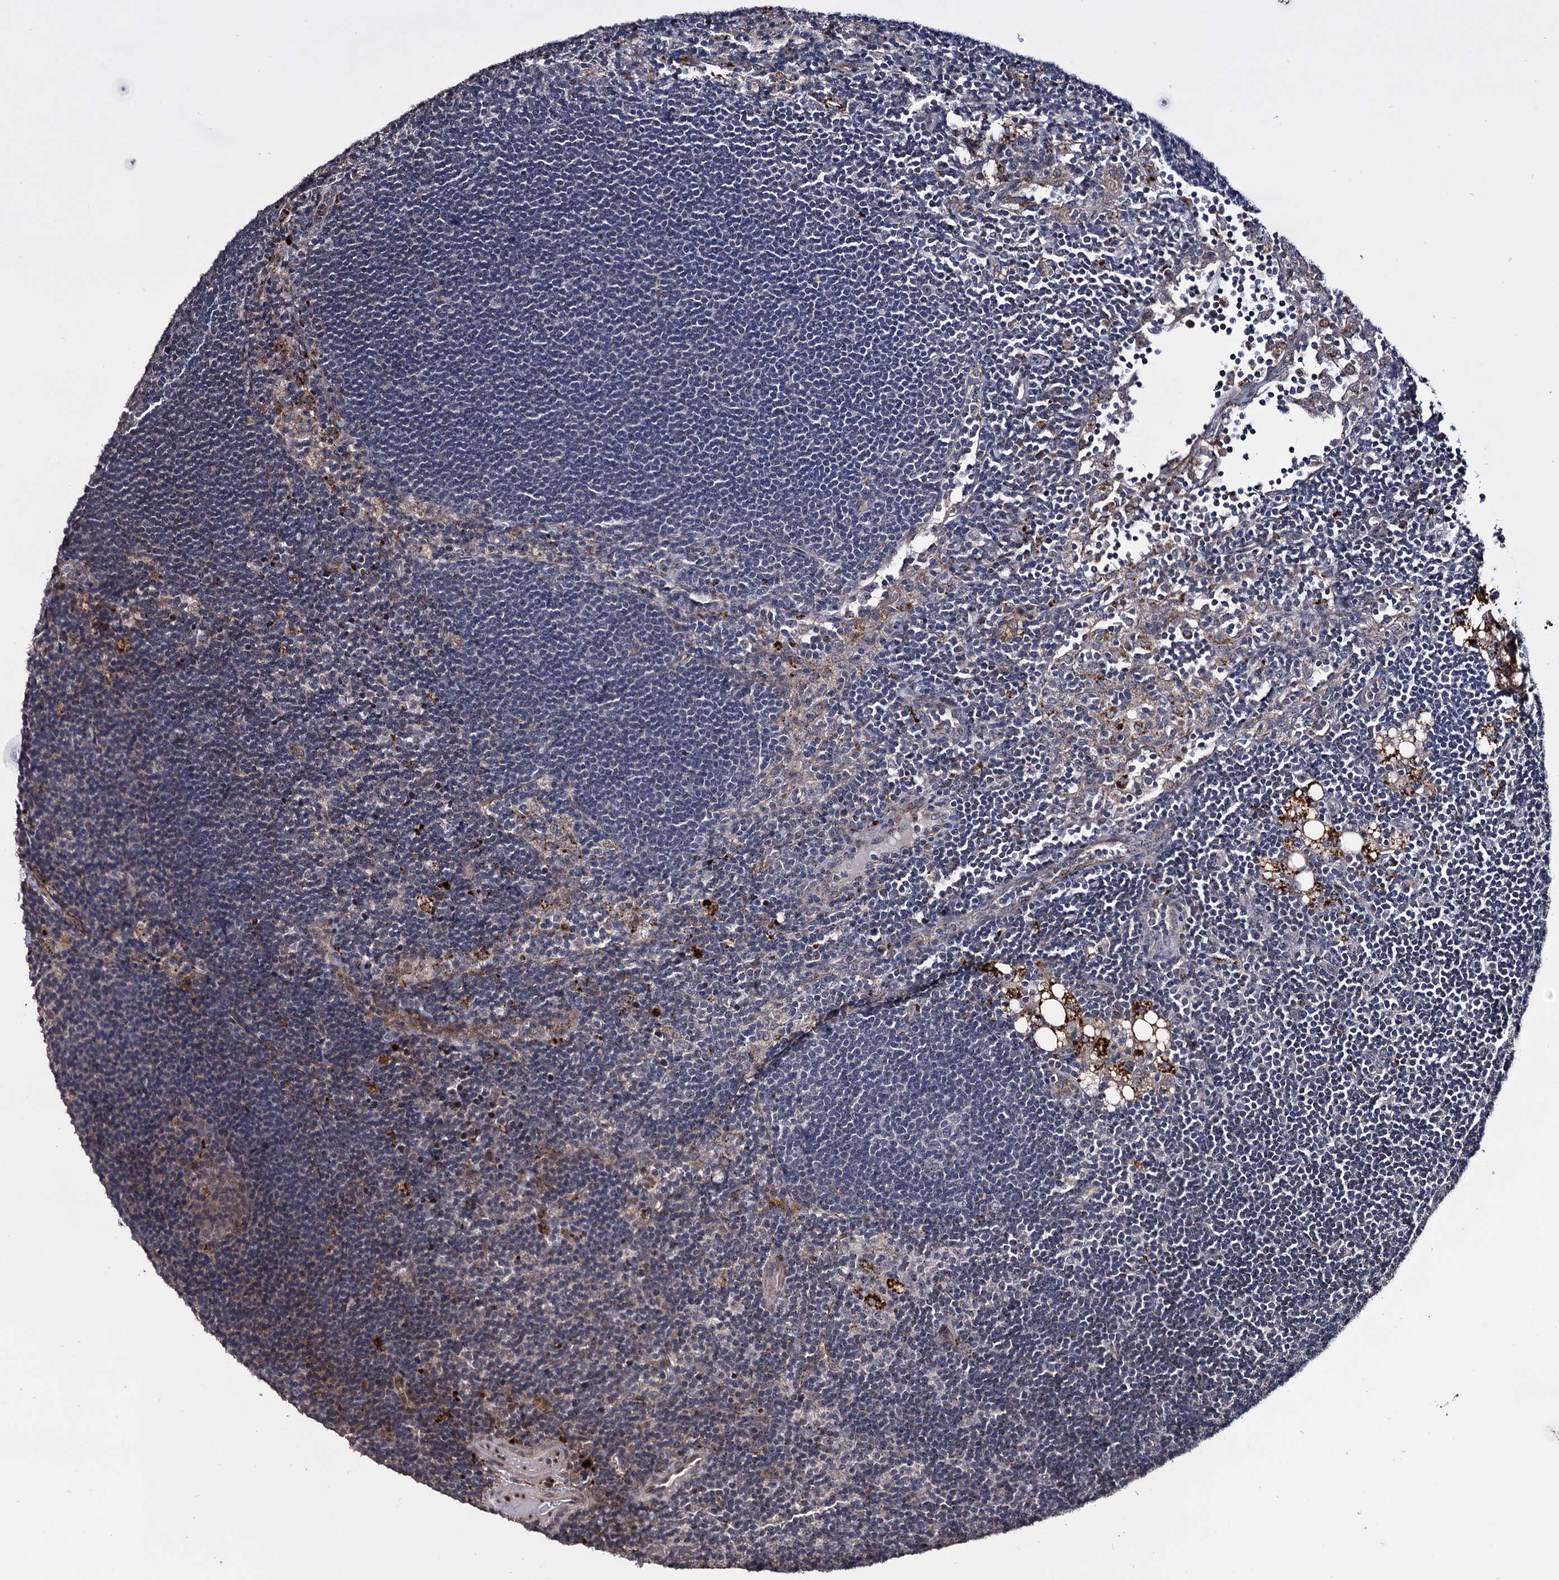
{"staining": {"intensity": "negative", "quantity": "none", "location": "none"}, "tissue": "lymph node", "cell_type": "Germinal center cells", "image_type": "normal", "snomed": [{"axis": "morphology", "description": "Normal tissue, NOS"}, {"axis": "topography", "description": "Lymph node"}], "caption": "Image shows no protein staining in germinal center cells of benign lymph node.", "gene": "MICAL2", "patient": {"sex": "male", "age": 24}}